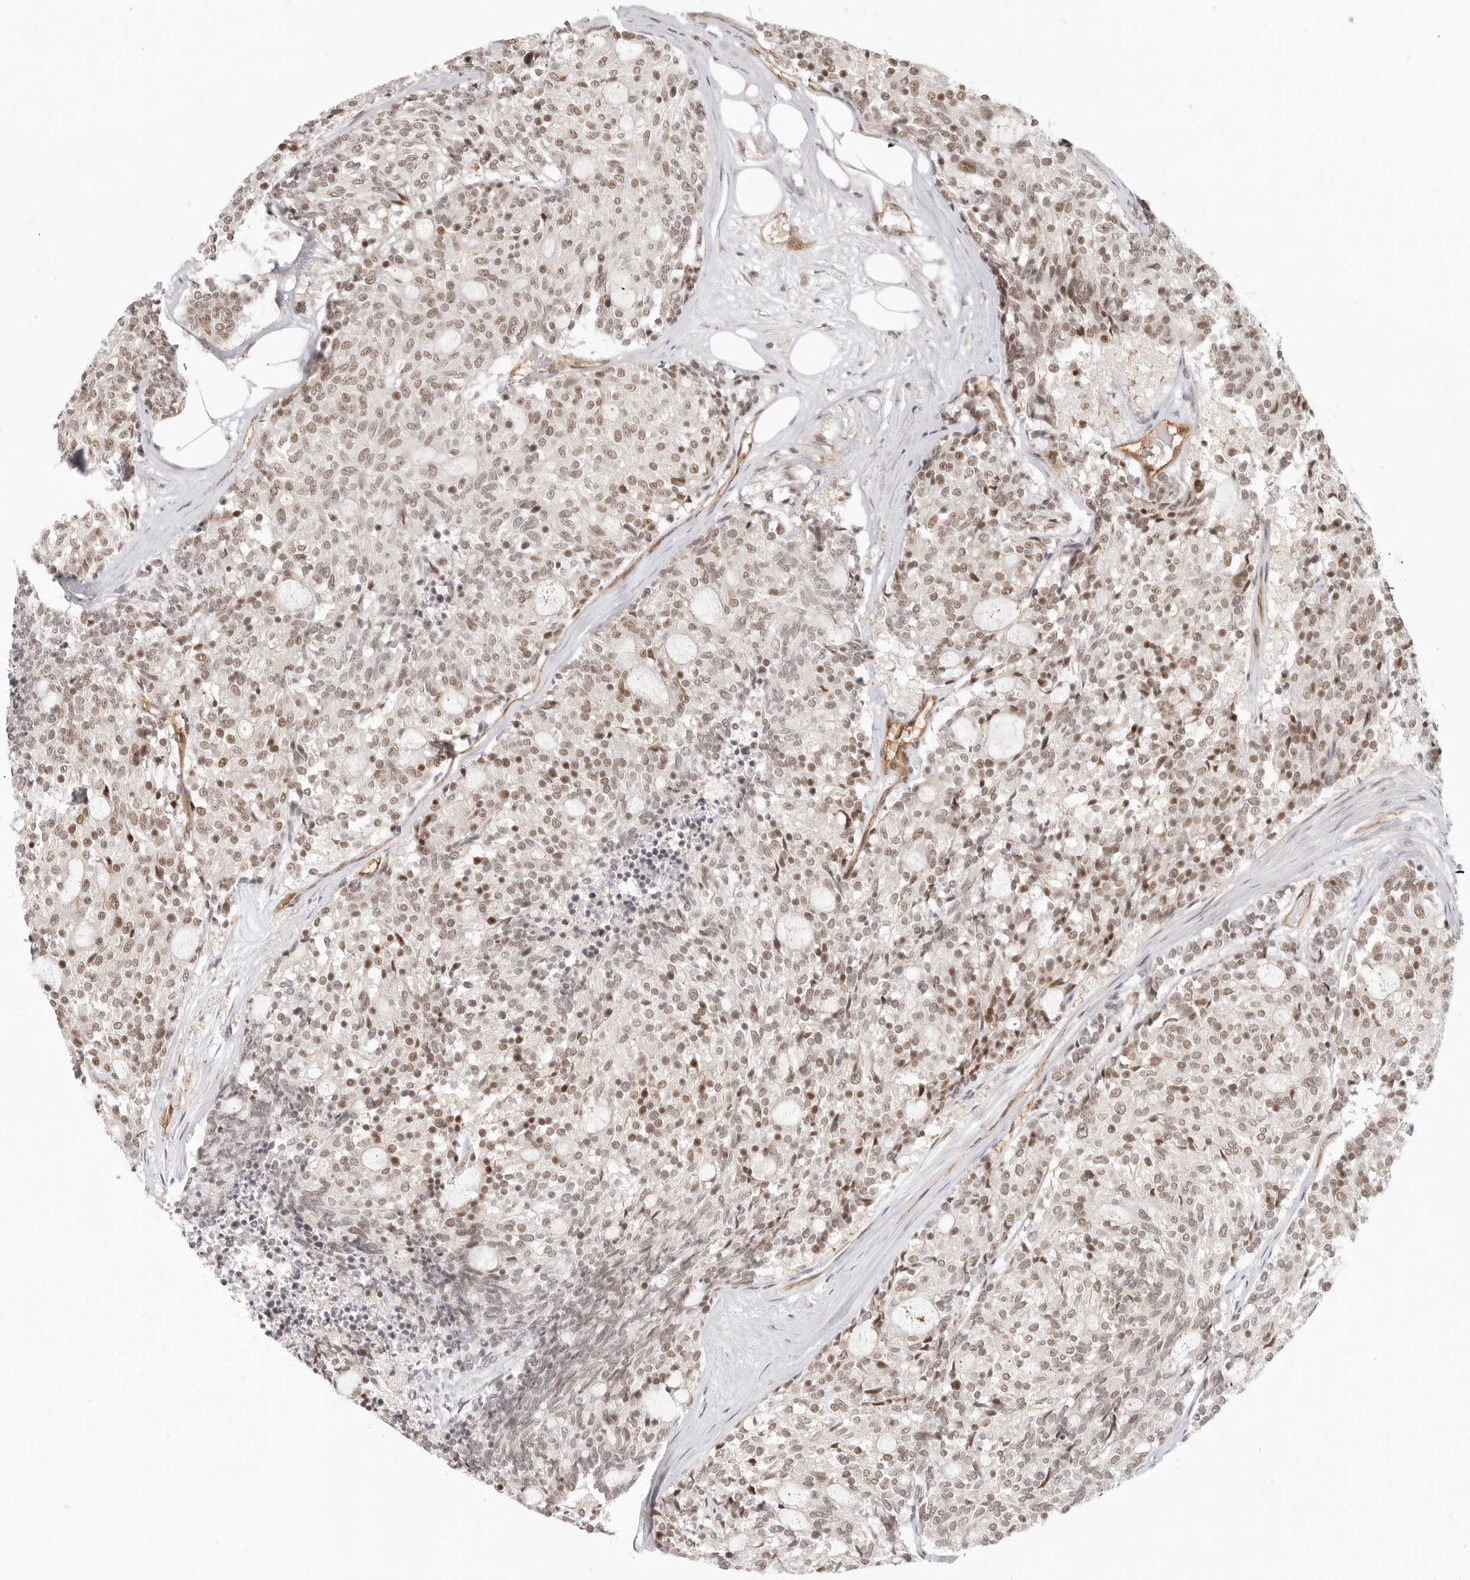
{"staining": {"intensity": "moderate", "quantity": ">75%", "location": "nuclear"}, "tissue": "carcinoid", "cell_type": "Tumor cells", "image_type": "cancer", "snomed": [{"axis": "morphology", "description": "Carcinoid, malignant, NOS"}, {"axis": "topography", "description": "Pancreas"}], "caption": "Immunohistochemistry (IHC) histopathology image of carcinoid (malignant) stained for a protein (brown), which demonstrates medium levels of moderate nuclear expression in about >75% of tumor cells.", "gene": "BAP1", "patient": {"sex": "female", "age": 54}}